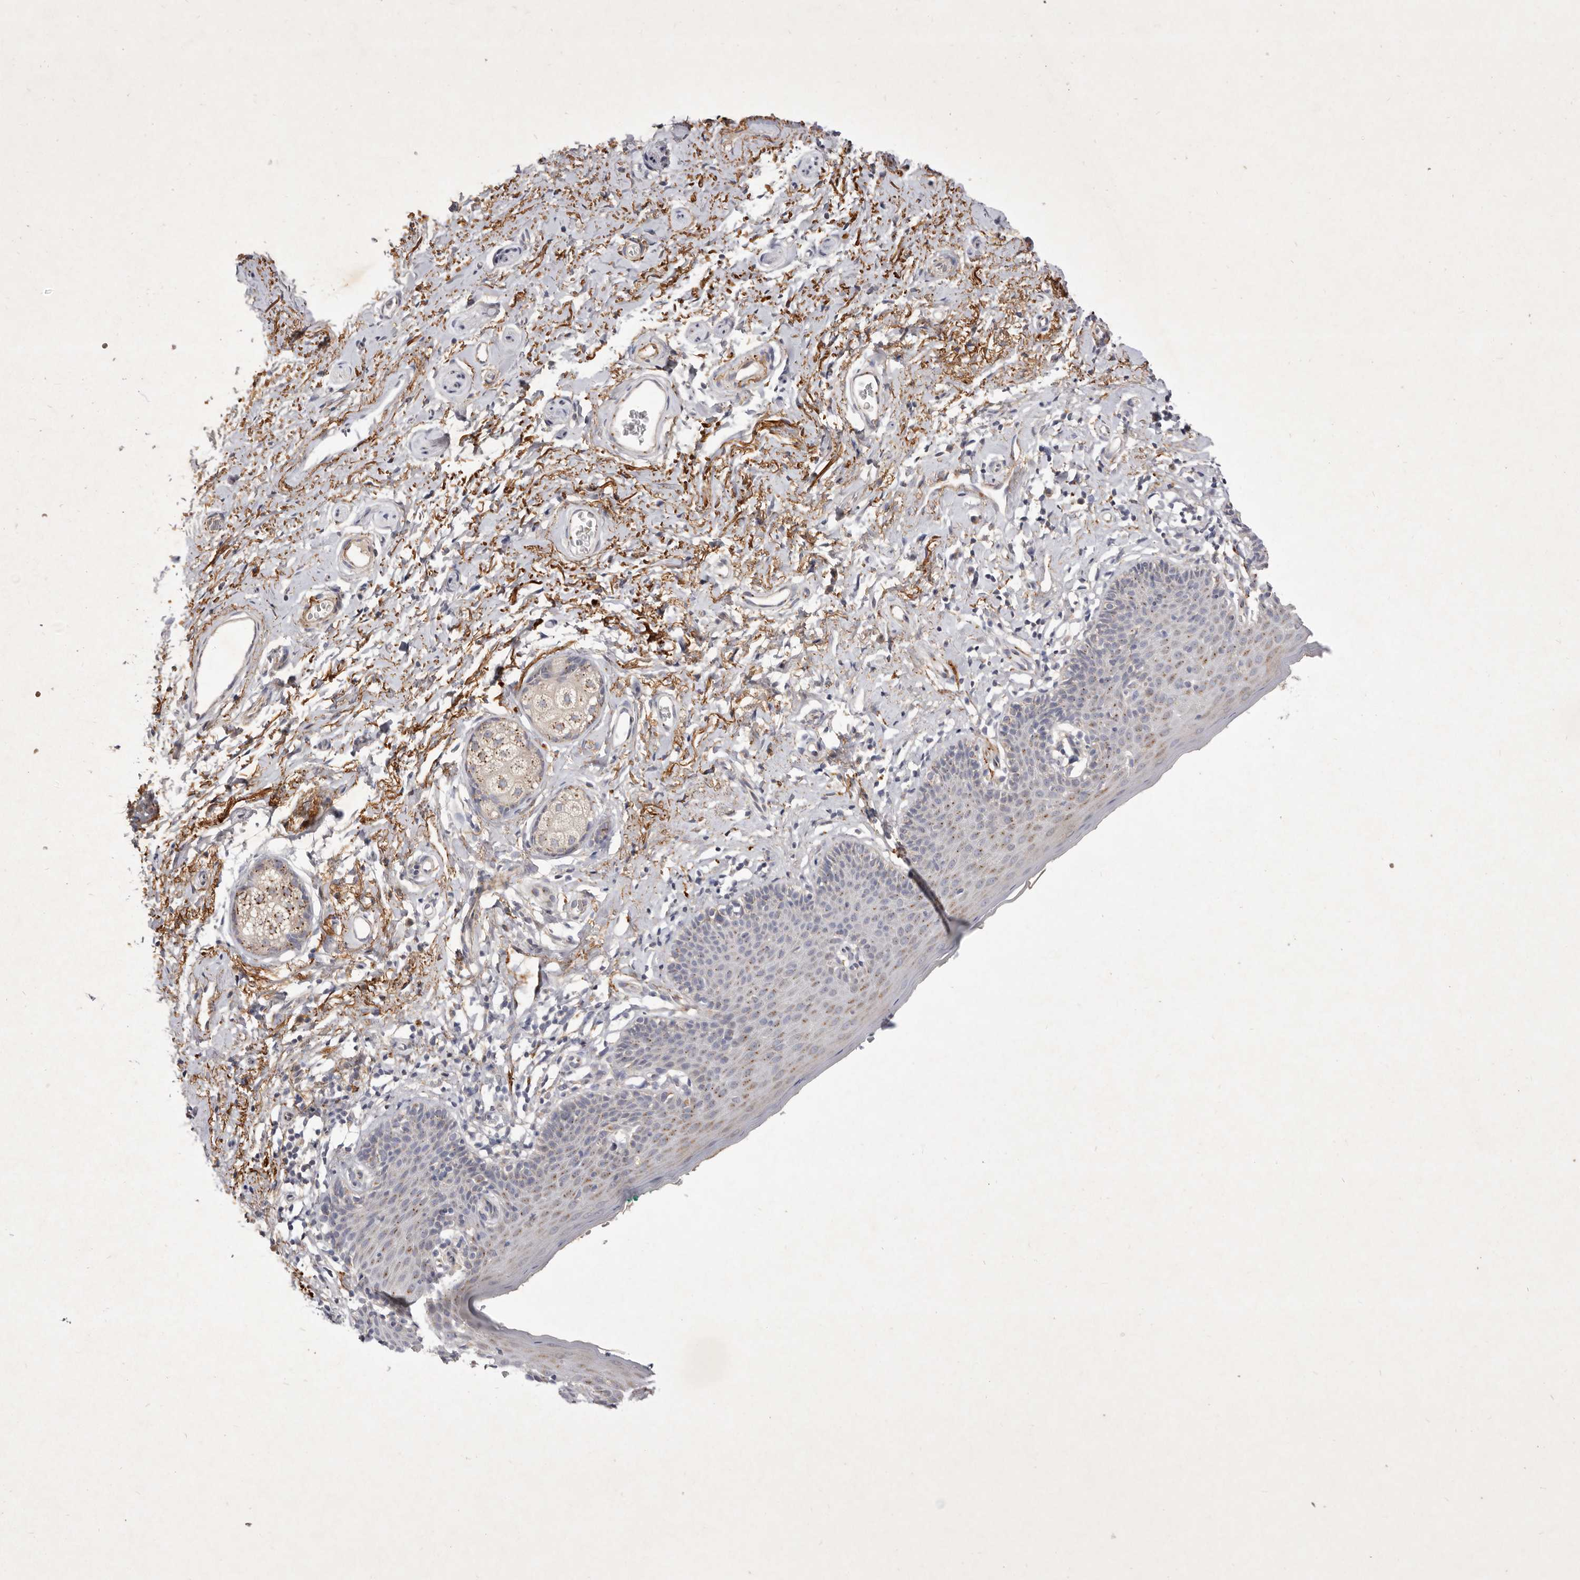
{"staining": {"intensity": "moderate", "quantity": ">75%", "location": "cytoplasmic/membranous"}, "tissue": "skin", "cell_type": "Epidermal cells", "image_type": "normal", "snomed": [{"axis": "morphology", "description": "Normal tissue, NOS"}, {"axis": "topography", "description": "Vulva"}], "caption": "Immunohistochemistry image of normal skin: human skin stained using immunohistochemistry demonstrates medium levels of moderate protein expression localized specifically in the cytoplasmic/membranous of epidermal cells, appearing as a cytoplasmic/membranous brown color.", "gene": "USP24", "patient": {"sex": "female", "age": 66}}